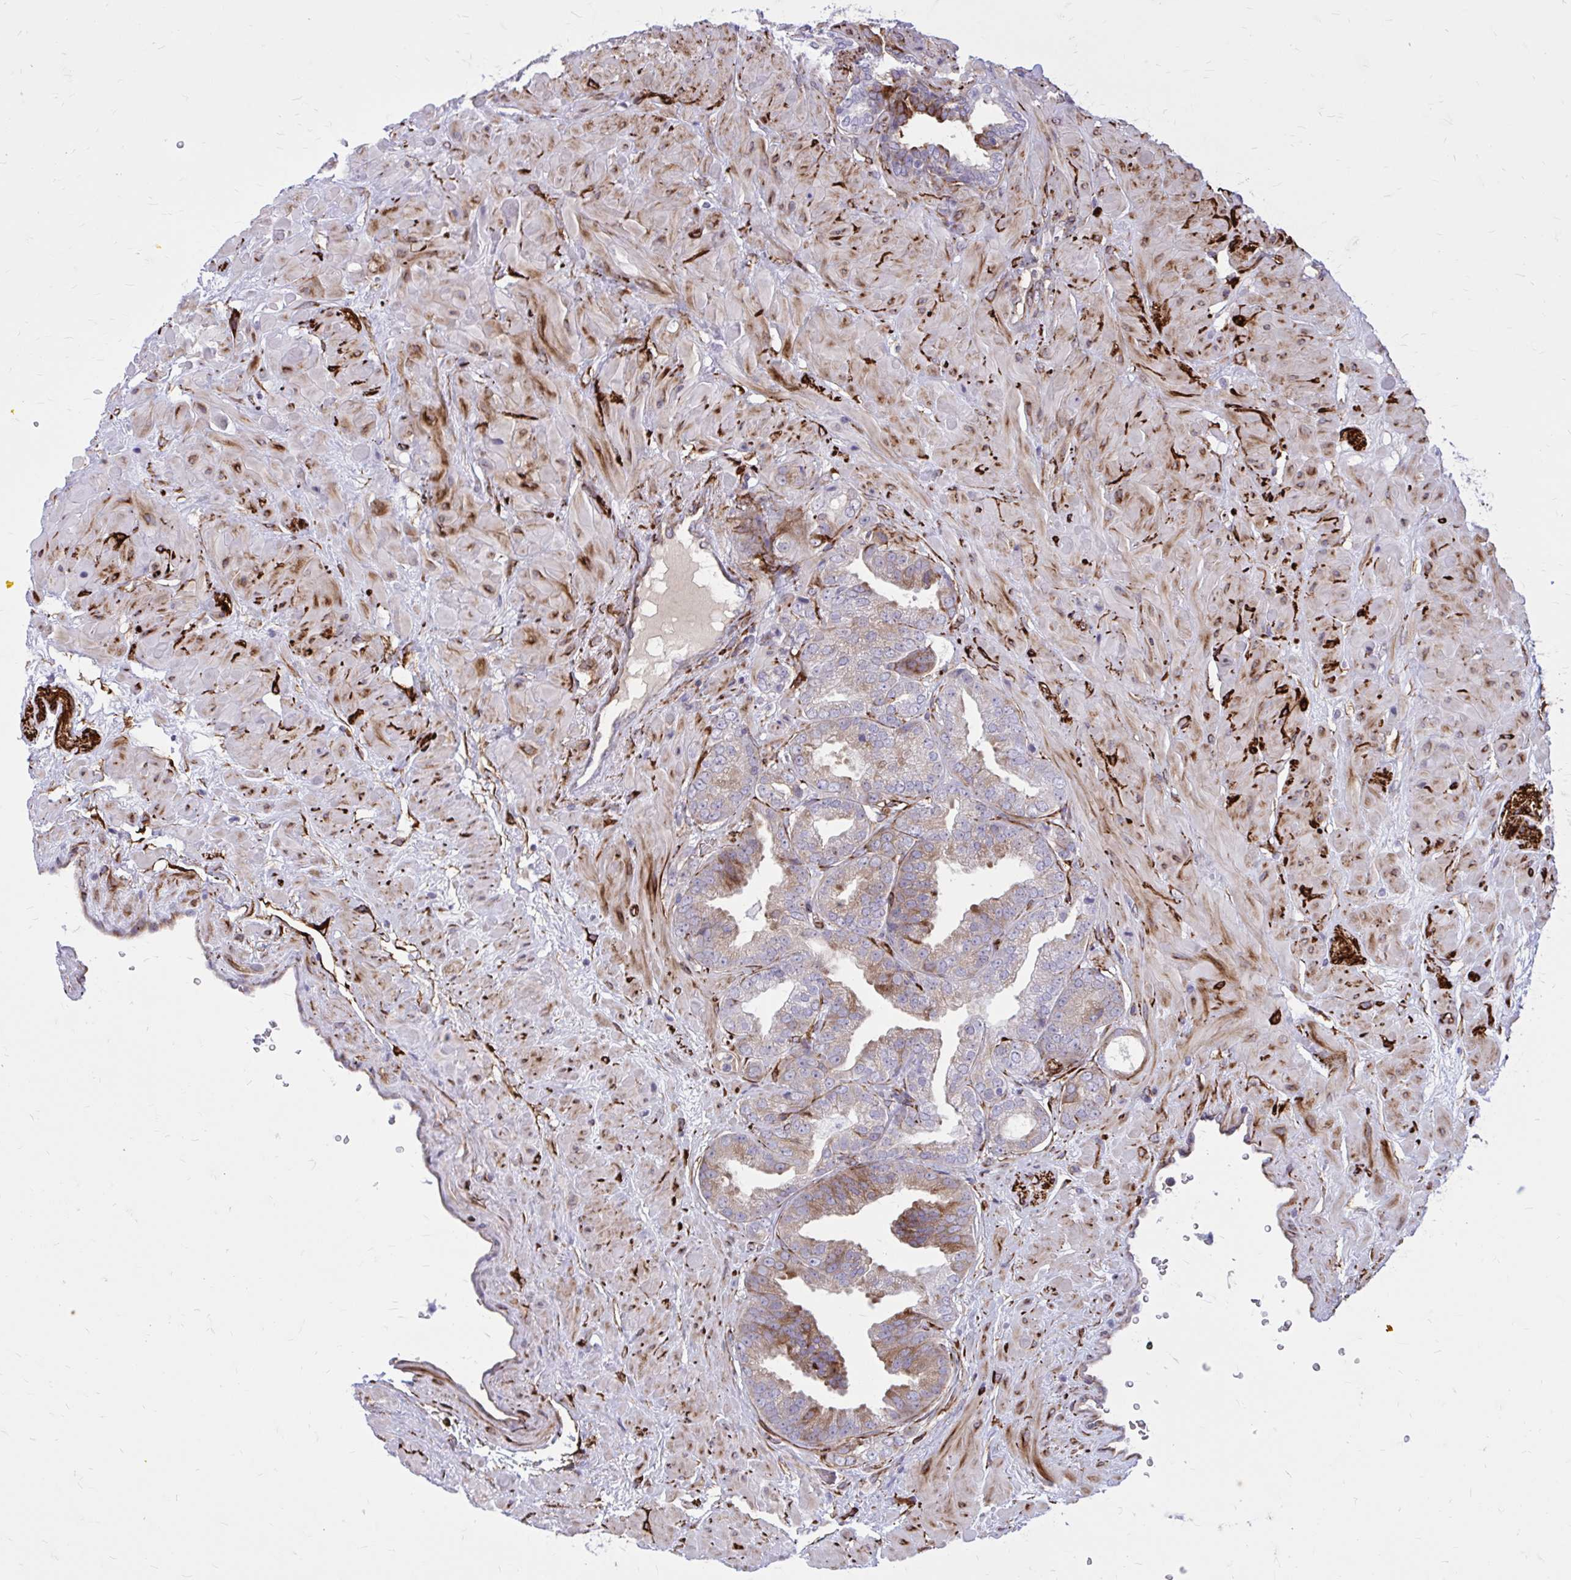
{"staining": {"intensity": "moderate", "quantity": "<25%", "location": "cytoplasmic/membranous"}, "tissue": "prostate cancer", "cell_type": "Tumor cells", "image_type": "cancer", "snomed": [{"axis": "morphology", "description": "Adenocarcinoma, High grade"}, {"axis": "topography", "description": "Prostate"}], "caption": "A brown stain labels moderate cytoplasmic/membranous expression of a protein in human high-grade adenocarcinoma (prostate) tumor cells.", "gene": "BEND5", "patient": {"sex": "male", "age": 68}}